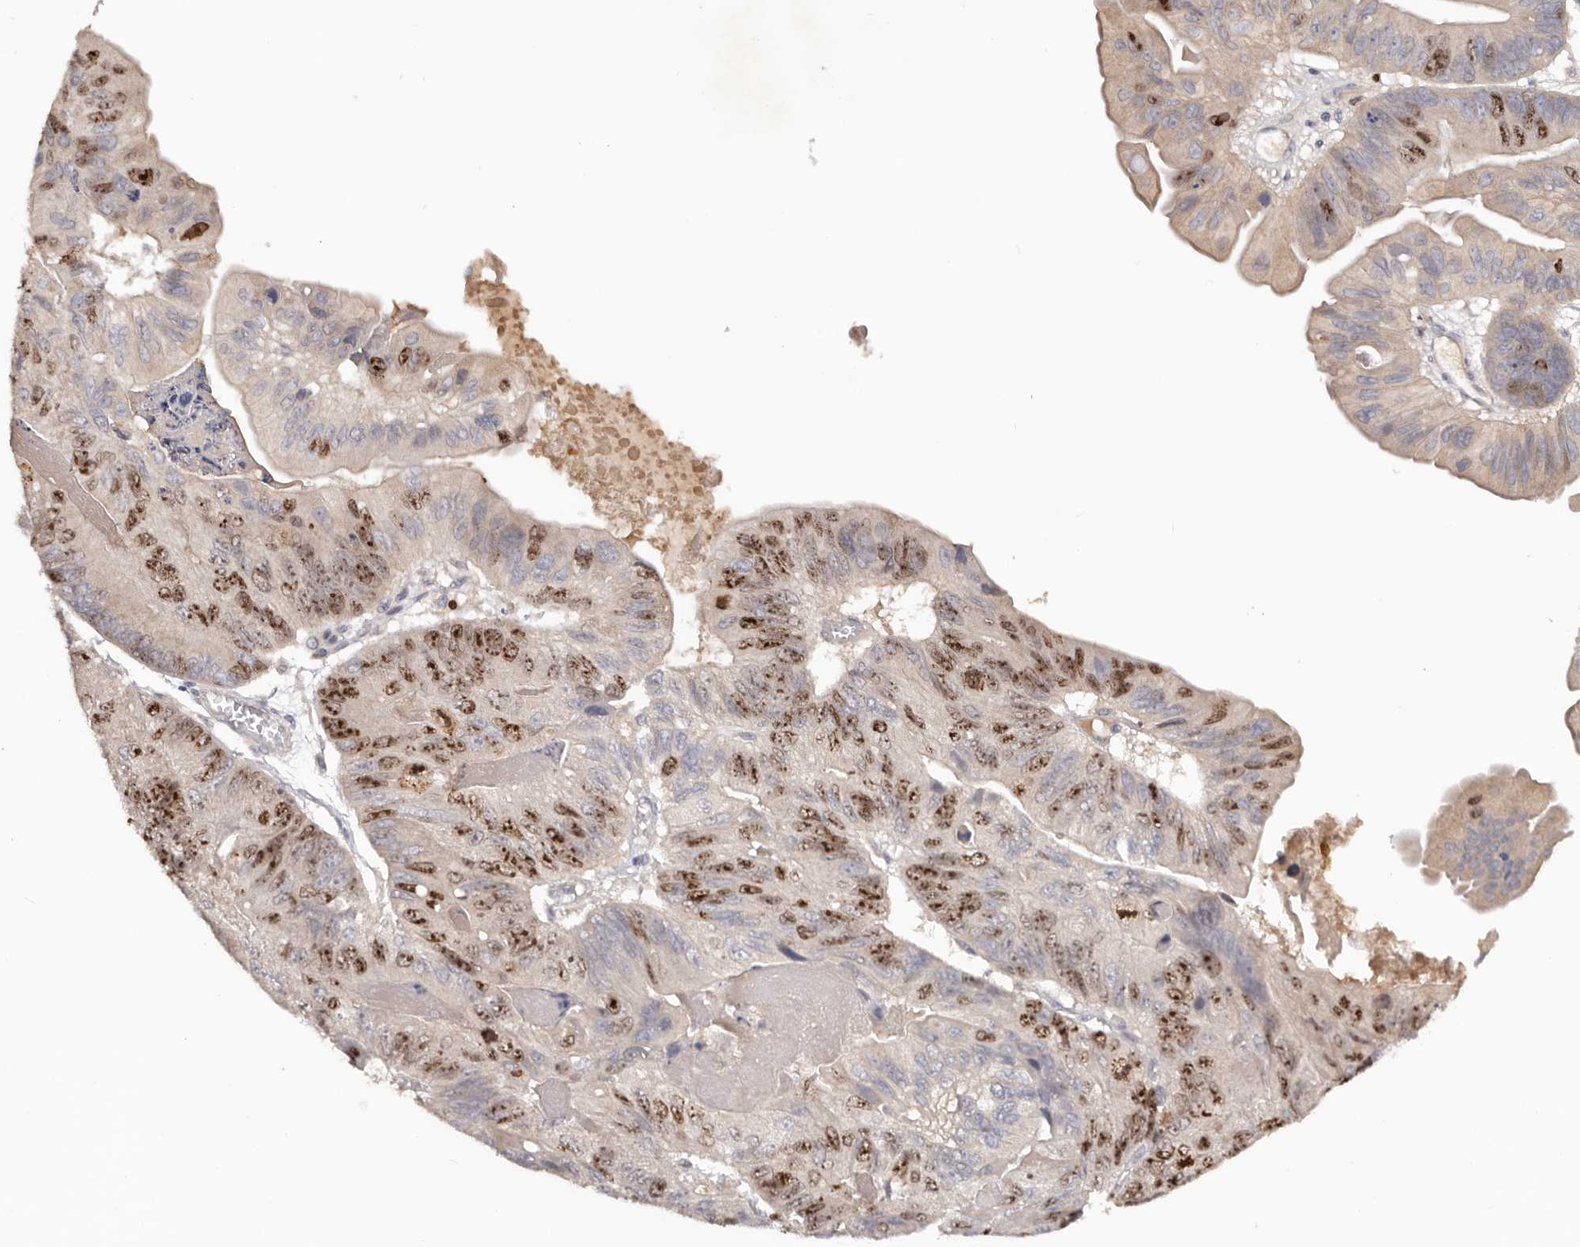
{"staining": {"intensity": "strong", "quantity": "25%-75%", "location": "nuclear"}, "tissue": "ovarian cancer", "cell_type": "Tumor cells", "image_type": "cancer", "snomed": [{"axis": "morphology", "description": "Cystadenocarcinoma, mucinous, NOS"}, {"axis": "topography", "description": "Ovary"}], "caption": "Protein staining of ovarian mucinous cystadenocarcinoma tissue displays strong nuclear staining in about 25%-75% of tumor cells.", "gene": "CCDC190", "patient": {"sex": "female", "age": 61}}